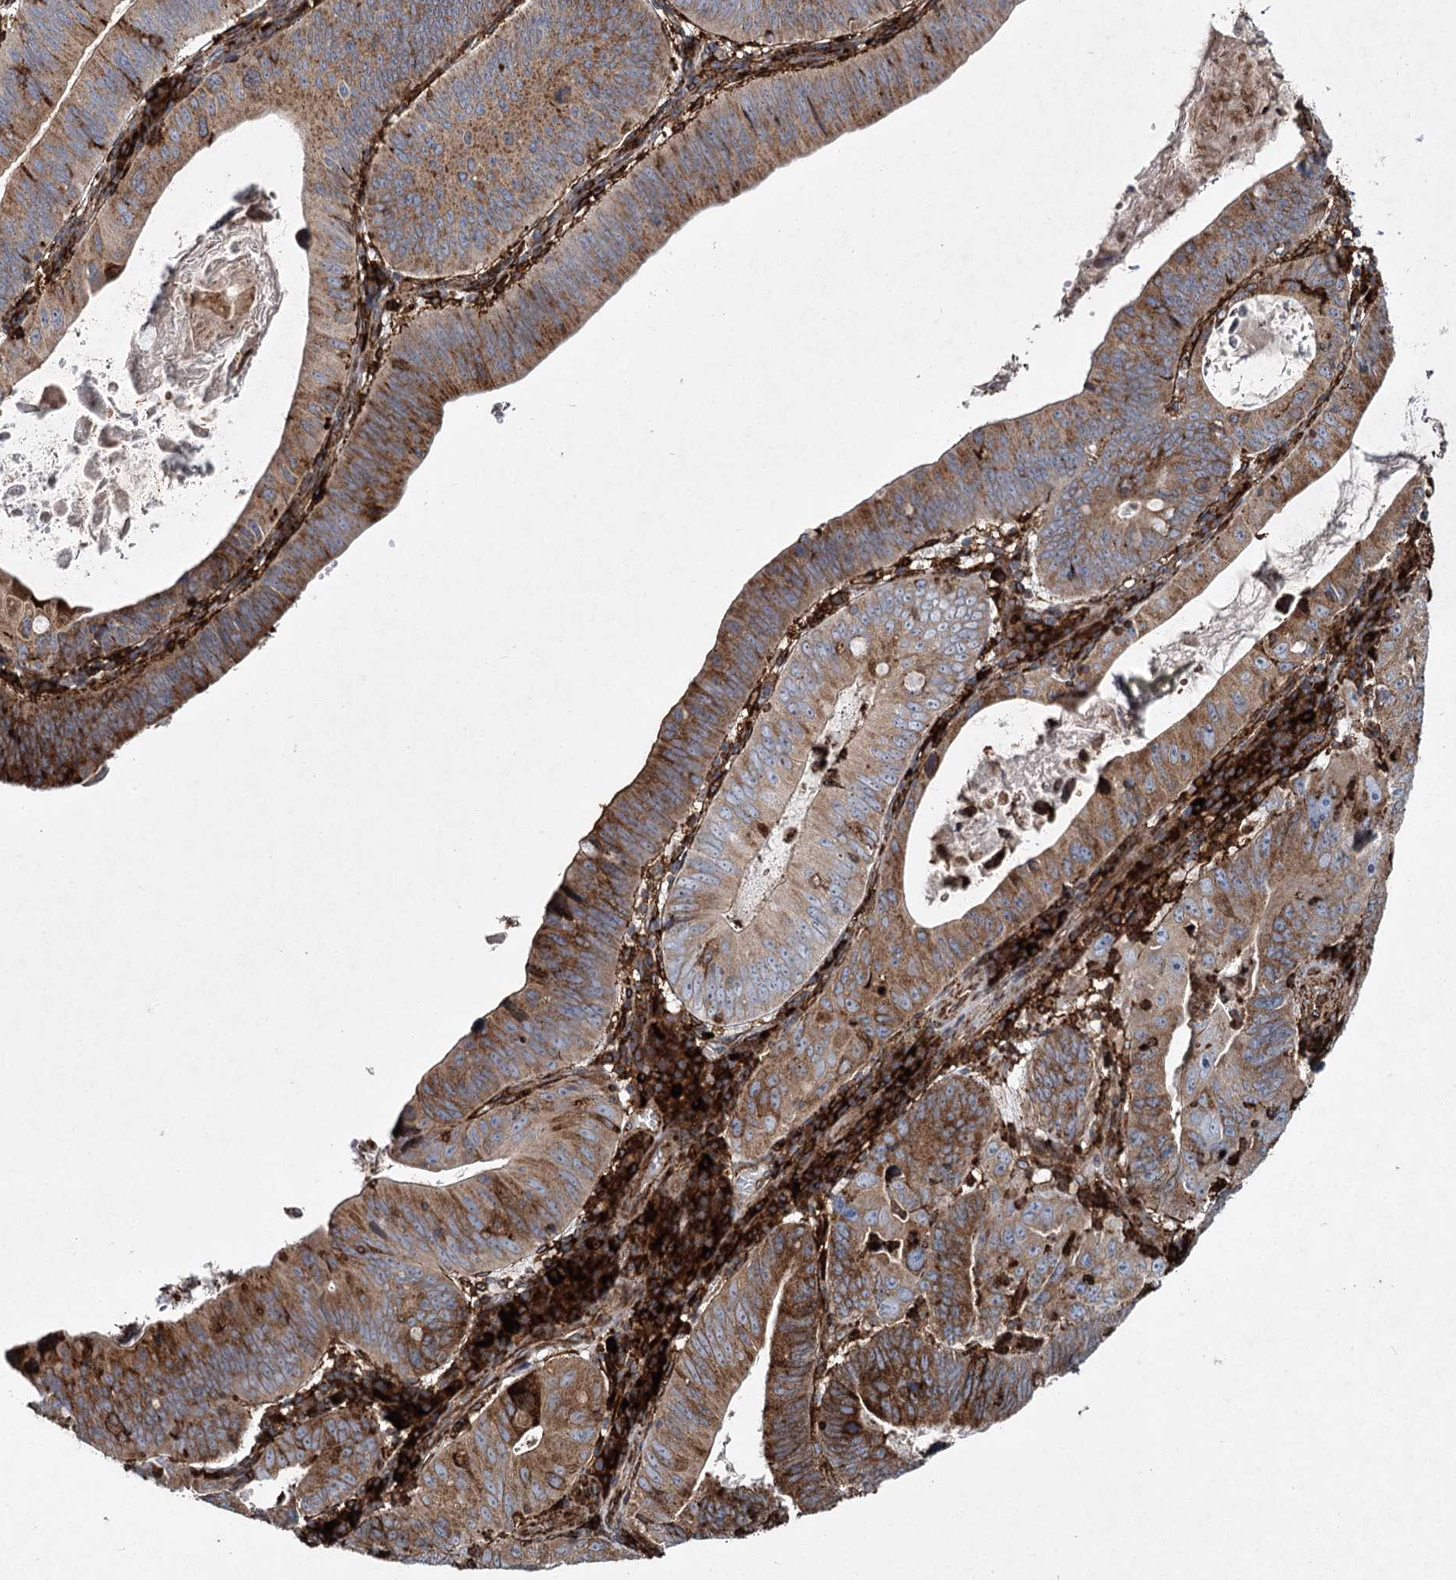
{"staining": {"intensity": "moderate", "quantity": ">75%", "location": "cytoplasmic/membranous"}, "tissue": "stomach cancer", "cell_type": "Tumor cells", "image_type": "cancer", "snomed": [{"axis": "morphology", "description": "Adenocarcinoma, NOS"}, {"axis": "topography", "description": "Stomach"}], "caption": "Protein expression by immunohistochemistry (IHC) demonstrates moderate cytoplasmic/membranous positivity in about >75% of tumor cells in adenocarcinoma (stomach).", "gene": "DCUN1D4", "patient": {"sex": "male", "age": 59}}